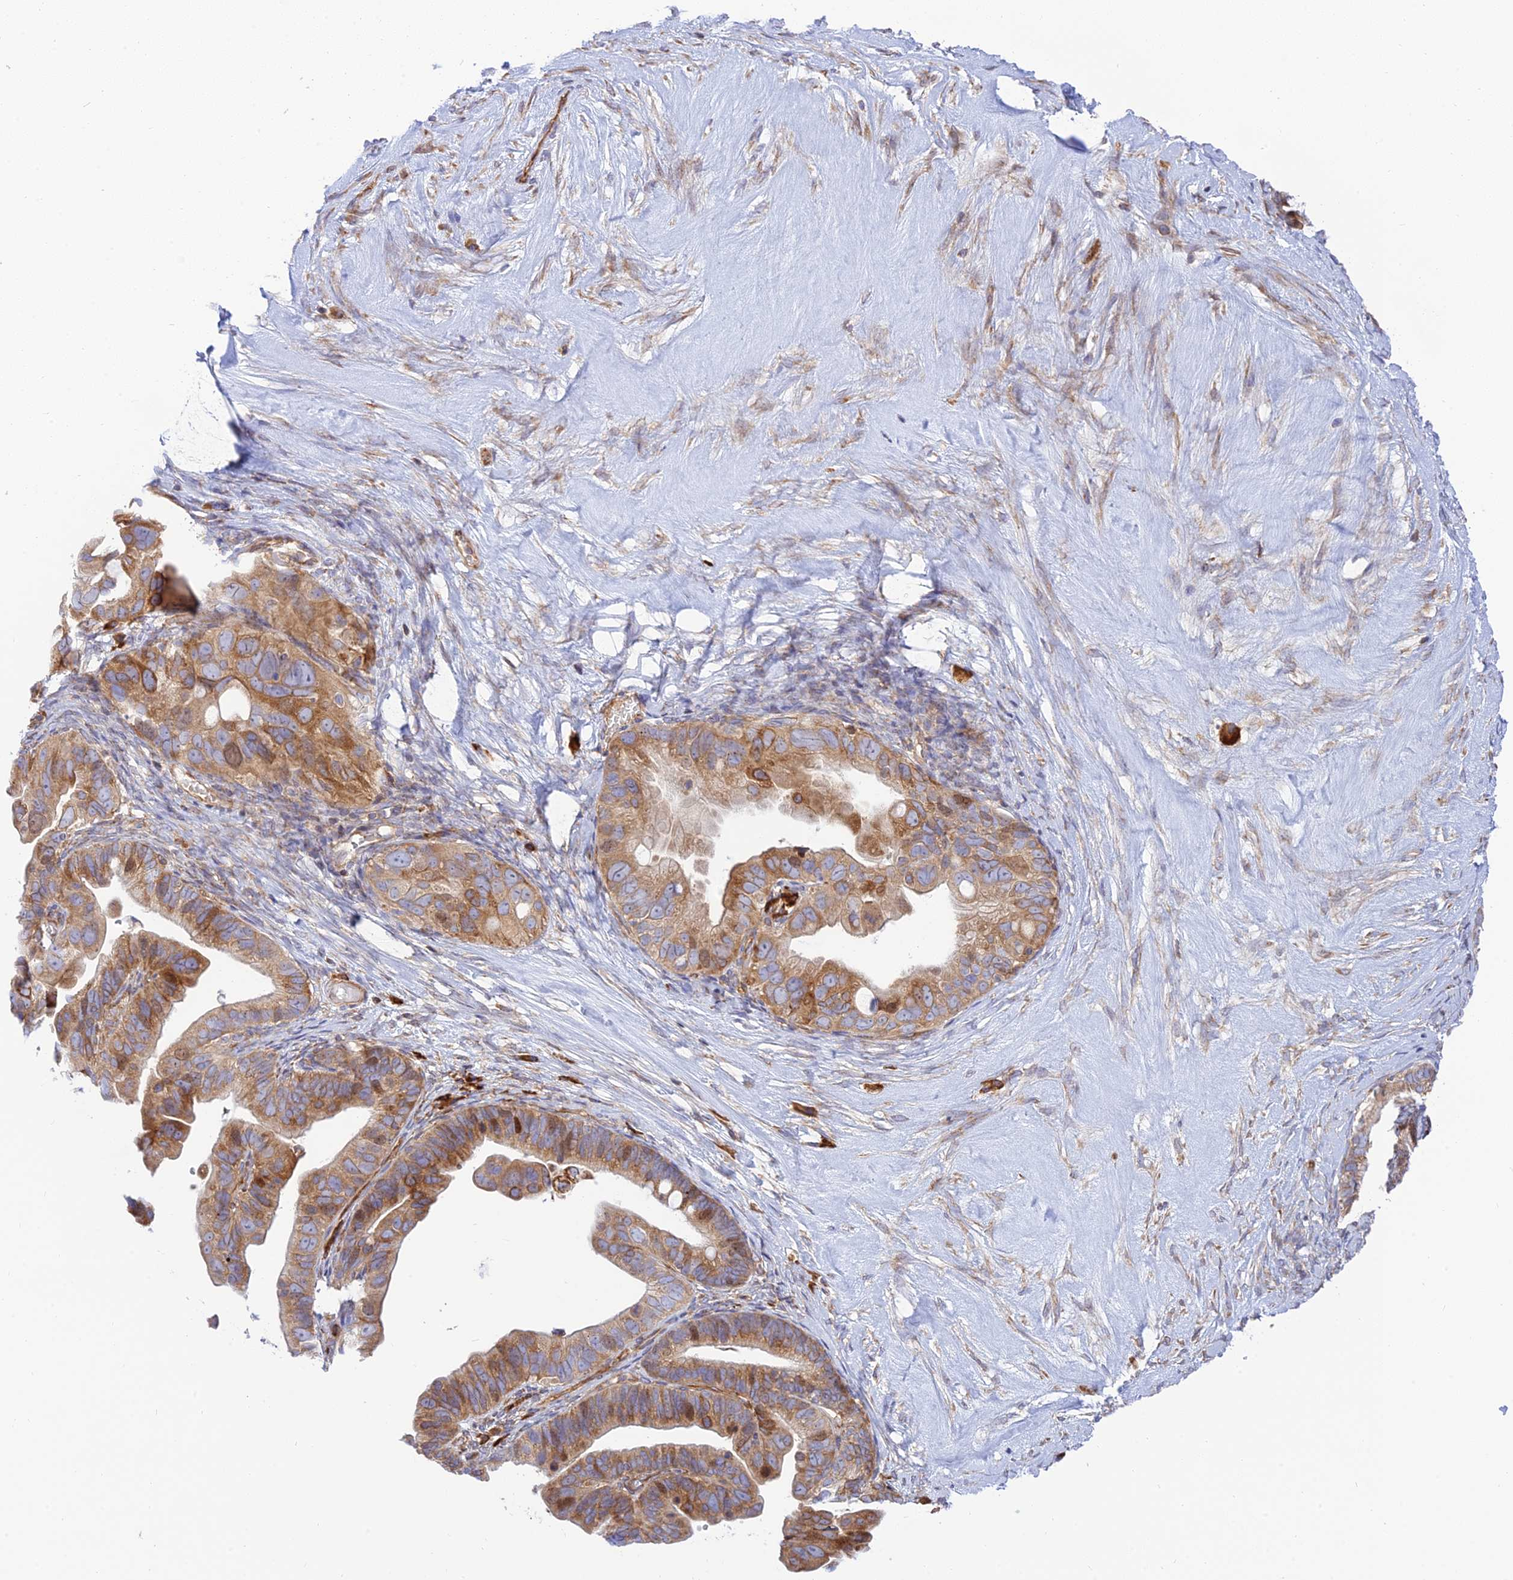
{"staining": {"intensity": "moderate", "quantity": ">75%", "location": "cytoplasmic/membranous"}, "tissue": "ovarian cancer", "cell_type": "Tumor cells", "image_type": "cancer", "snomed": [{"axis": "morphology", "description": "Cystadenocarcinoma, serous, NOS"}, {"axis": "topography", "description": "Ovary"}], "caption": "Serous cystadenocarcinoma (ovarian) tissue exhibits moderate cytoplasmic/membranous positivity in approximately >75% of tumor cells, visualized by immunohistochemistry.", "gene": "PIMREG", "patient": {"sex": "female", "age": 56}}